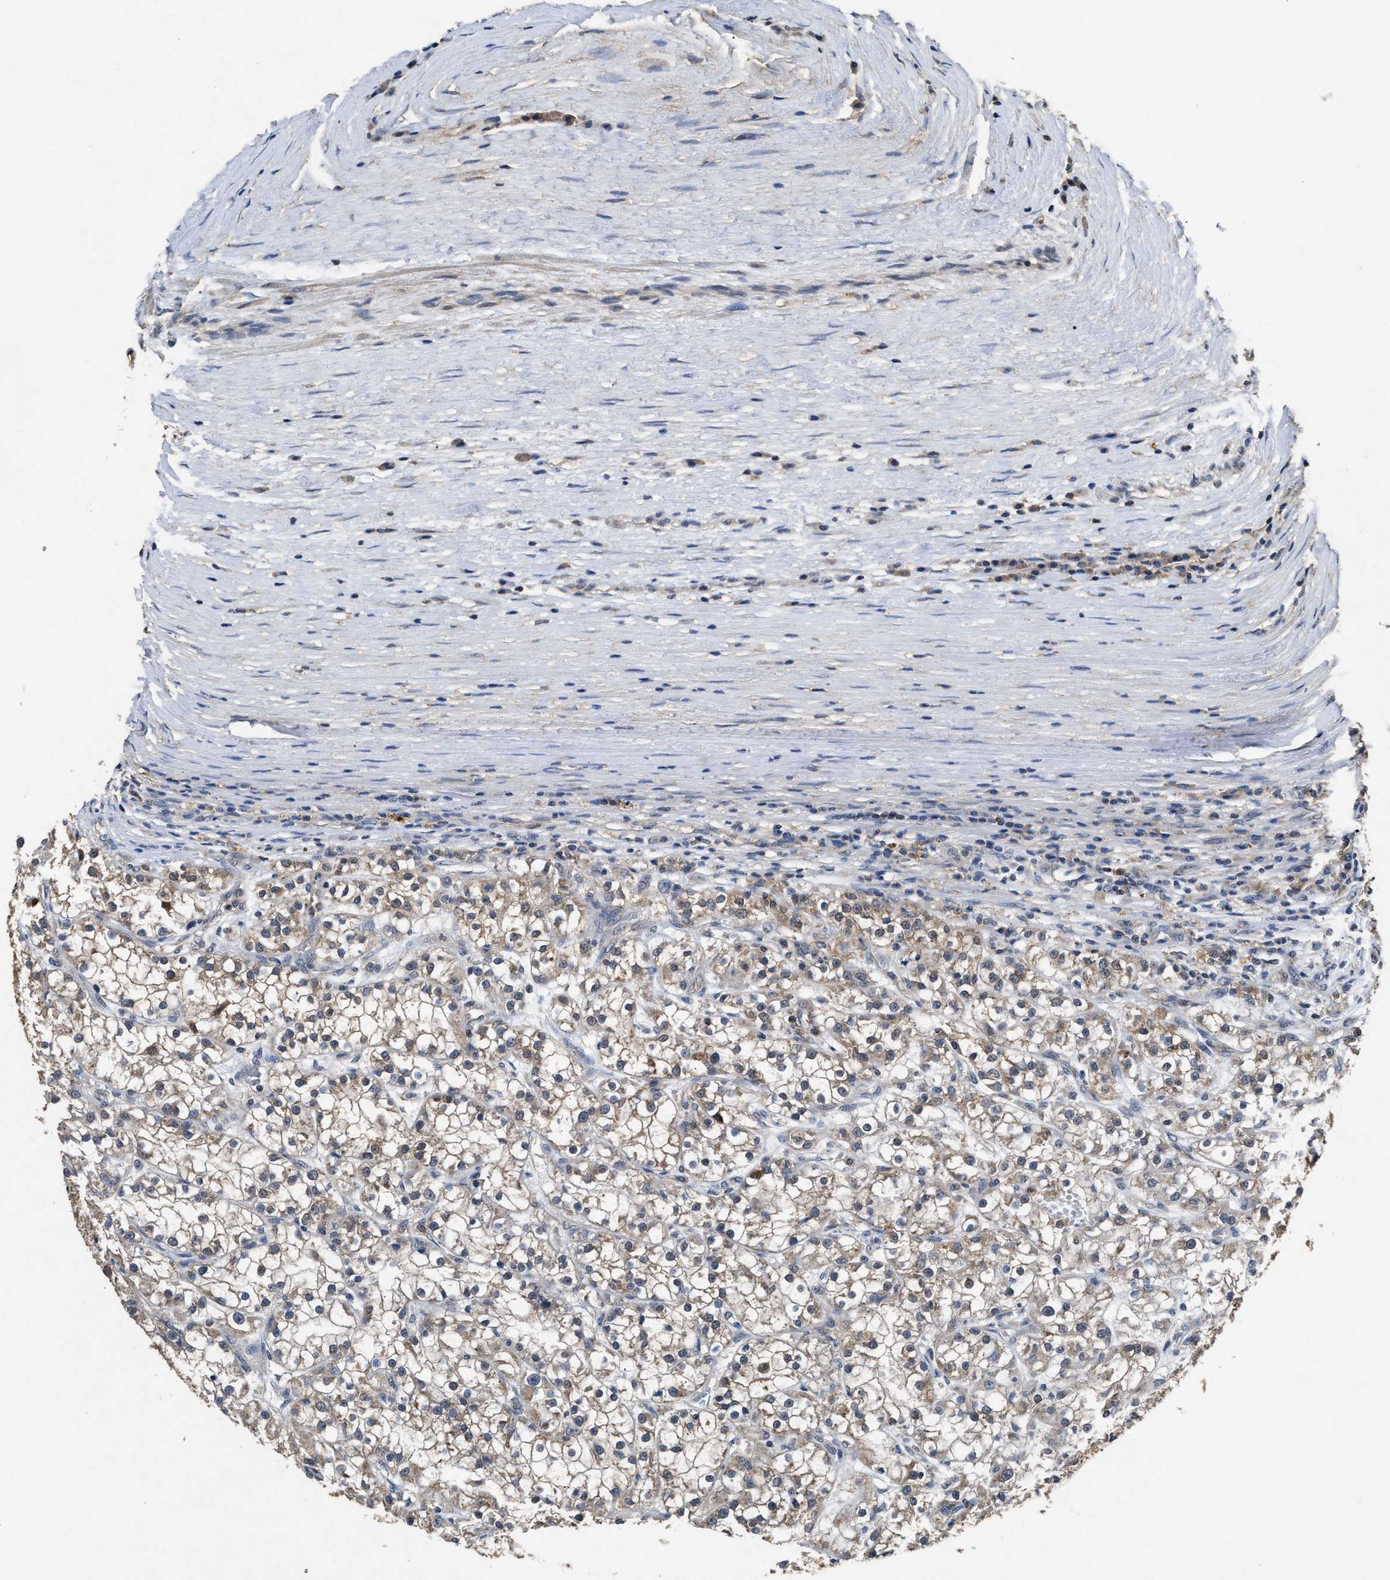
{"staining": {"intensity": "weak", "quantity": ">75%", "location": "cytoplasmic/membranous"}, "tissue": "renal cancer", "cell_type": "Tumor cells", "image_type": "cancer", "snomed": [{"axis": "morphology", "description": "Adenocarcinoma, NOS"}, {"axis": "topography", "description": "Kidney"}], "caption": "IHC staining of renal cancer, which exhibits low levels of weak cytoplasmic/membranous expression in about >75% of tumor cells indicating weak cytoplasmic/membranous protein expression. The staining was performed using DAB (brown) for protein detection and nuclei were counterstained in hematoxylin (blue).", "gene": "ACAT2", "patient": {"sex": "female", "age": 52}}